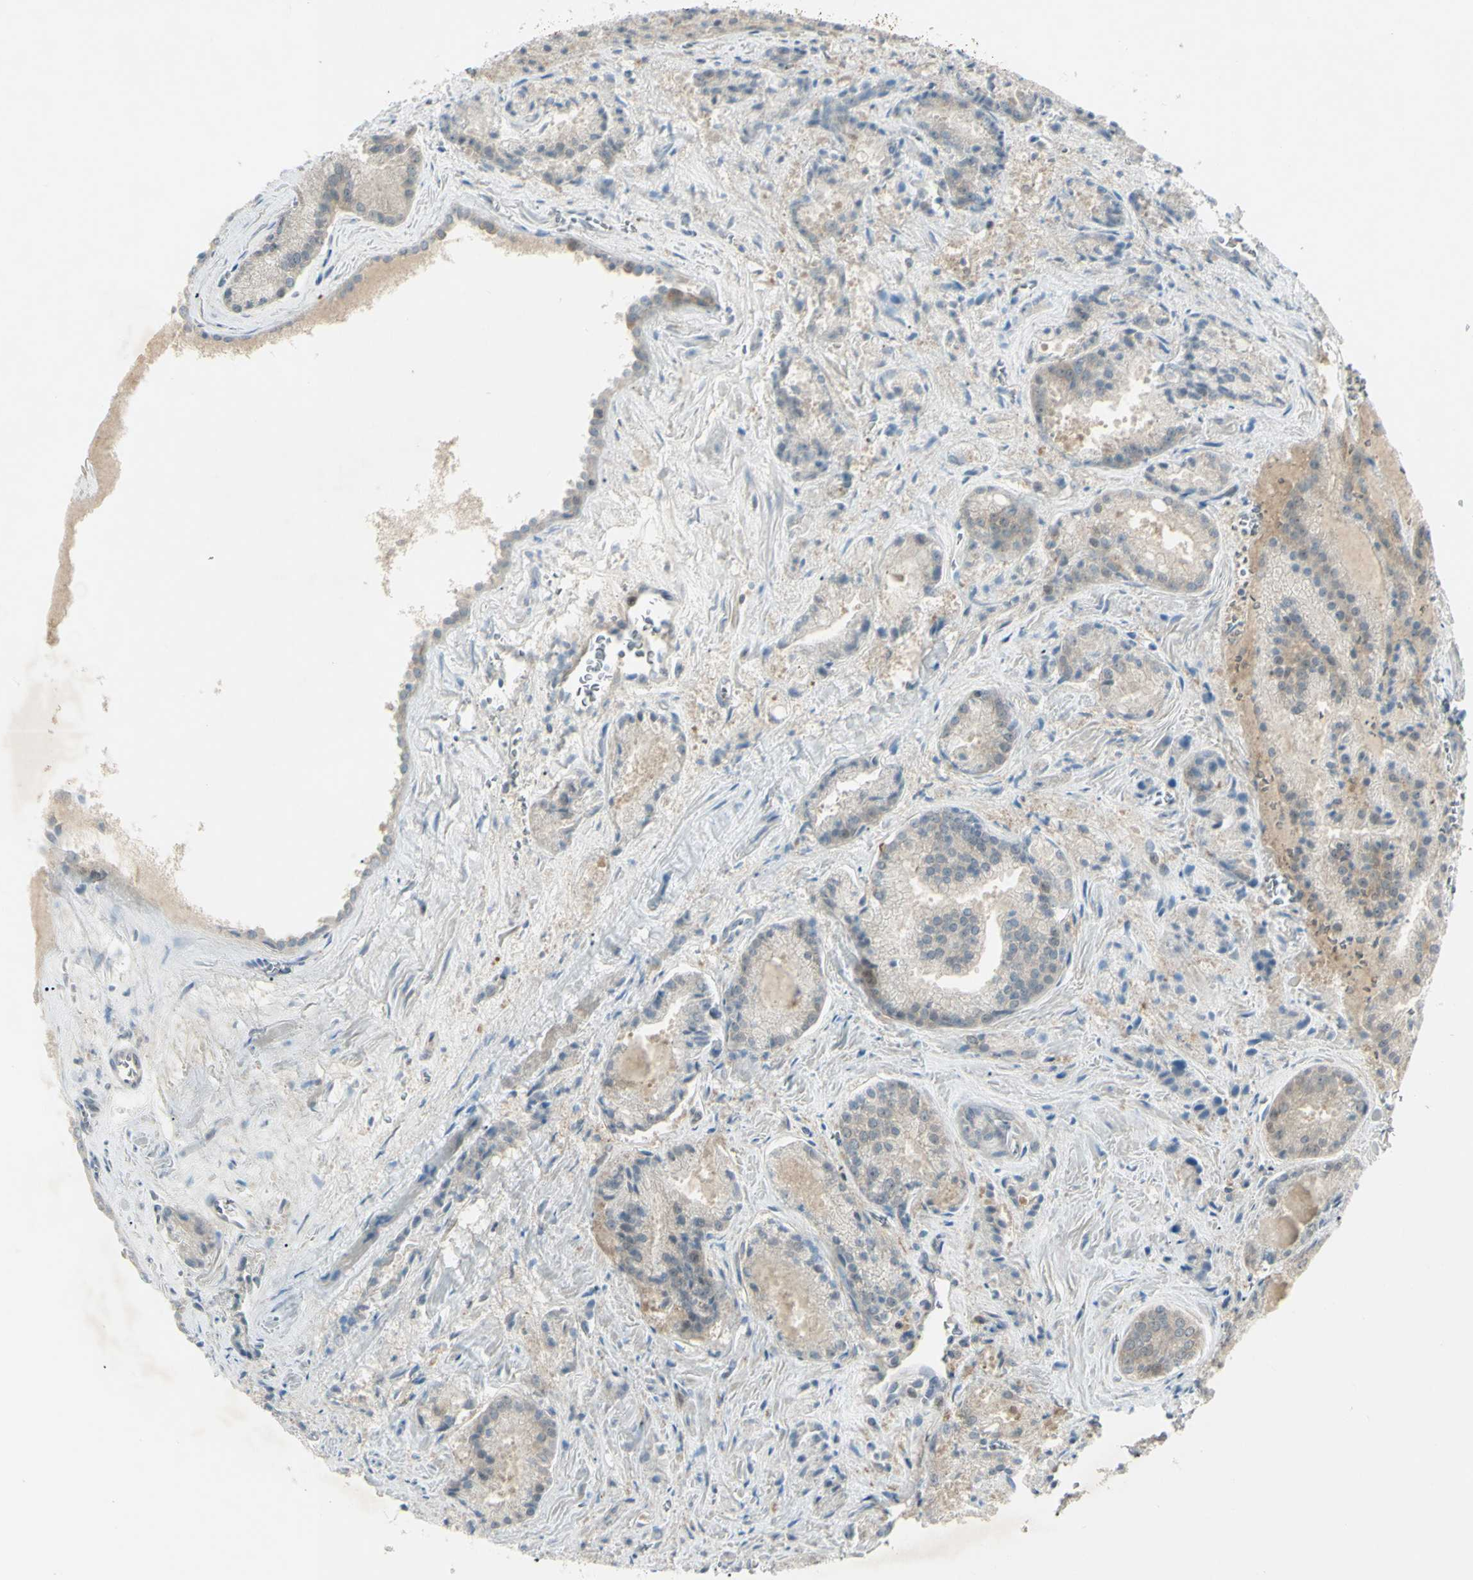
{"staining": {"intensity": "weak", "quantity": ">75%", "location": "cytoplasmic/membranous"}, "tissue": "prostate cancer", "cell_type": "Tumor cells", "image_type": "cancer", "snomed": [{"axis": "morphology", "description": "Adenocarcinoma, Low grade"}, {"axis": "topography", "description": "Prostate"}], "caption": "Brown immunohistochemical staining in prostate low-grade adenocarcinoma demonstrates weak cytoplasmic/membranous expression in approximately >75% of tumor cells.", "gene": "C1orf159", "patient": {"sex": "male", "age": 64}}